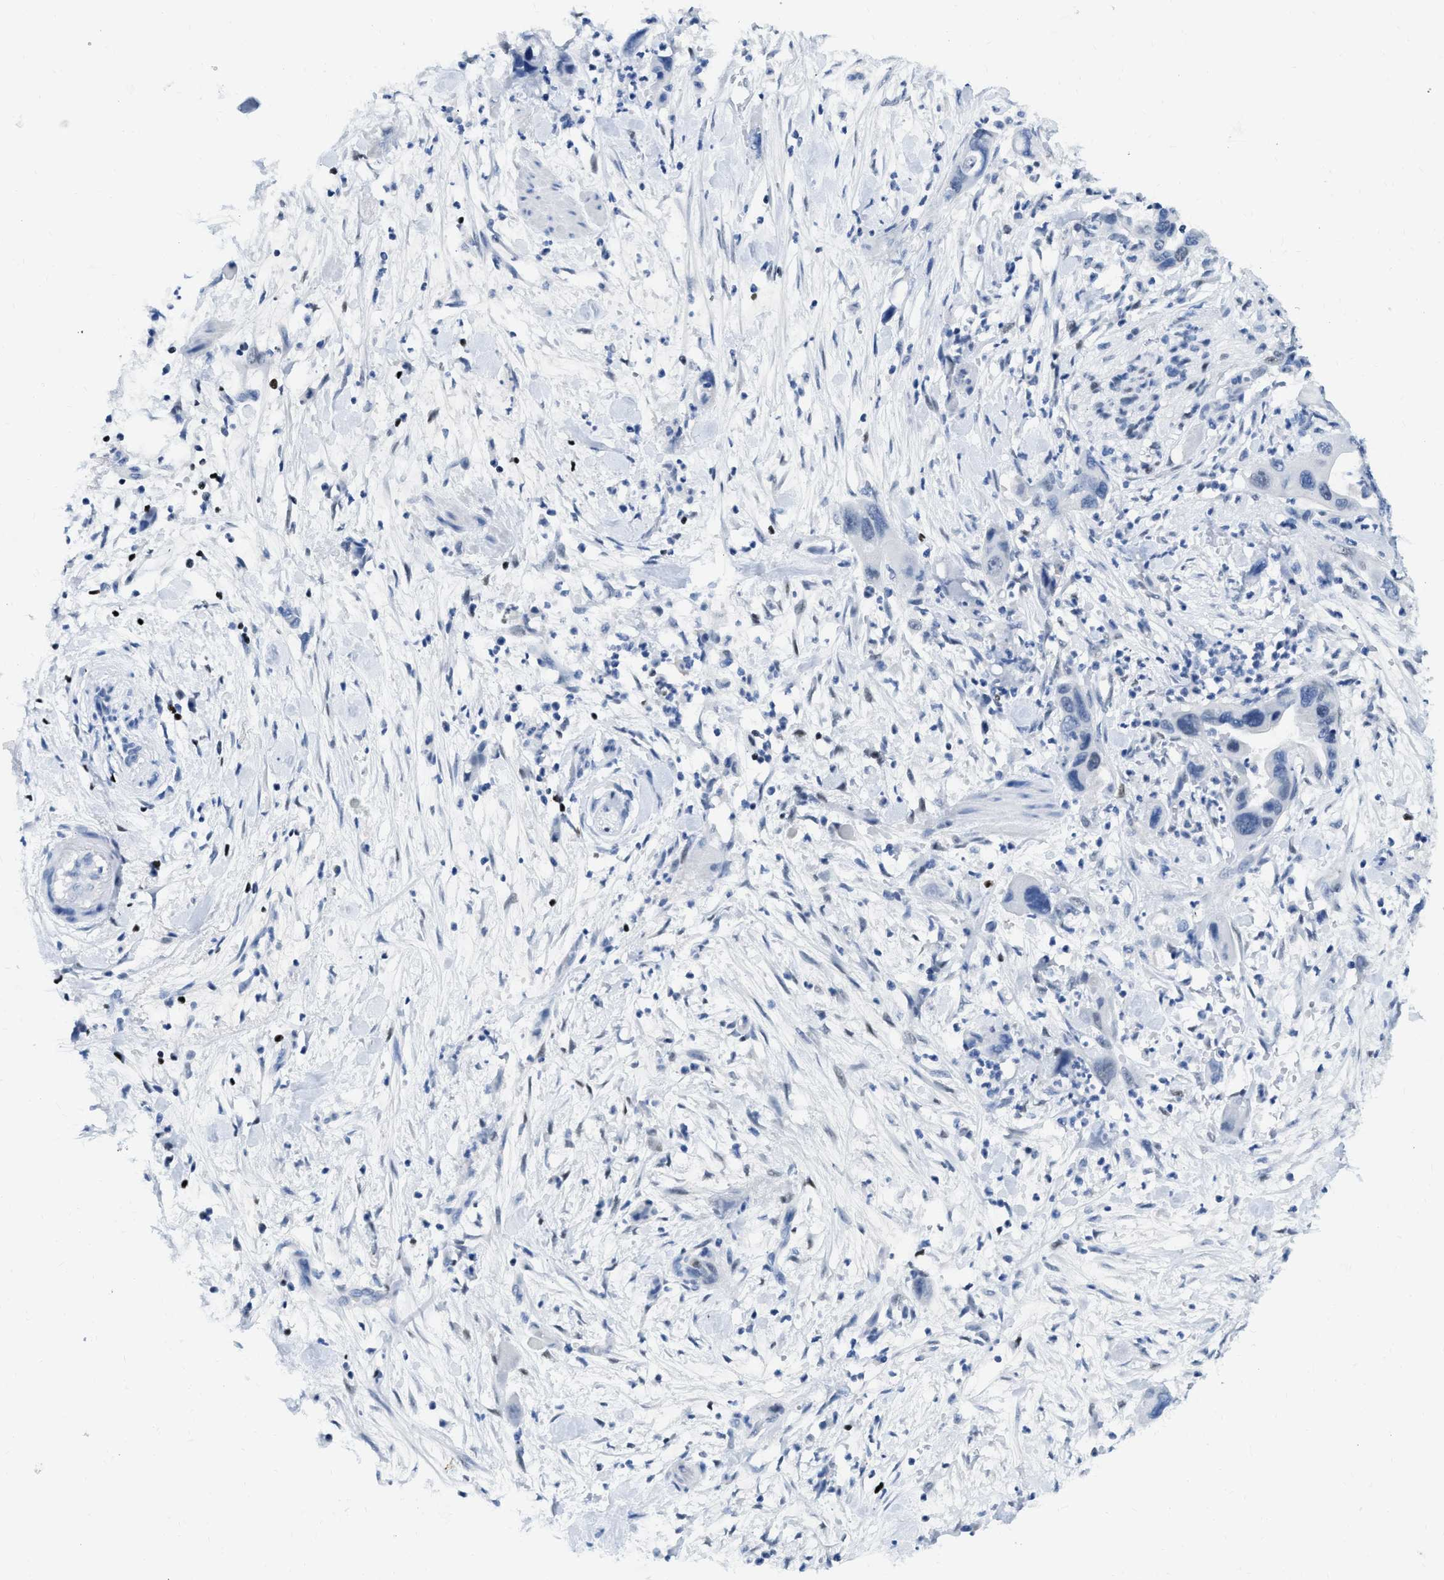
{"staining": {"intensity": "negative", "quantity": "none", "location": "none"}, "tissue": "pancreatic cancer", "cell_type": "Tumor cells", "image_type": "cancer", "snomed": [{"axis": "morphology", "description": "Adenocarcinoma, NOS"}, {"axis": "topography", "description": "Pancreas"}], "caption": "The image displays no staining of tumor cells in adenocarcinoma (pancreatic).", "gene": "TCF7", "patient": {"sex": "female", "age": 71}}